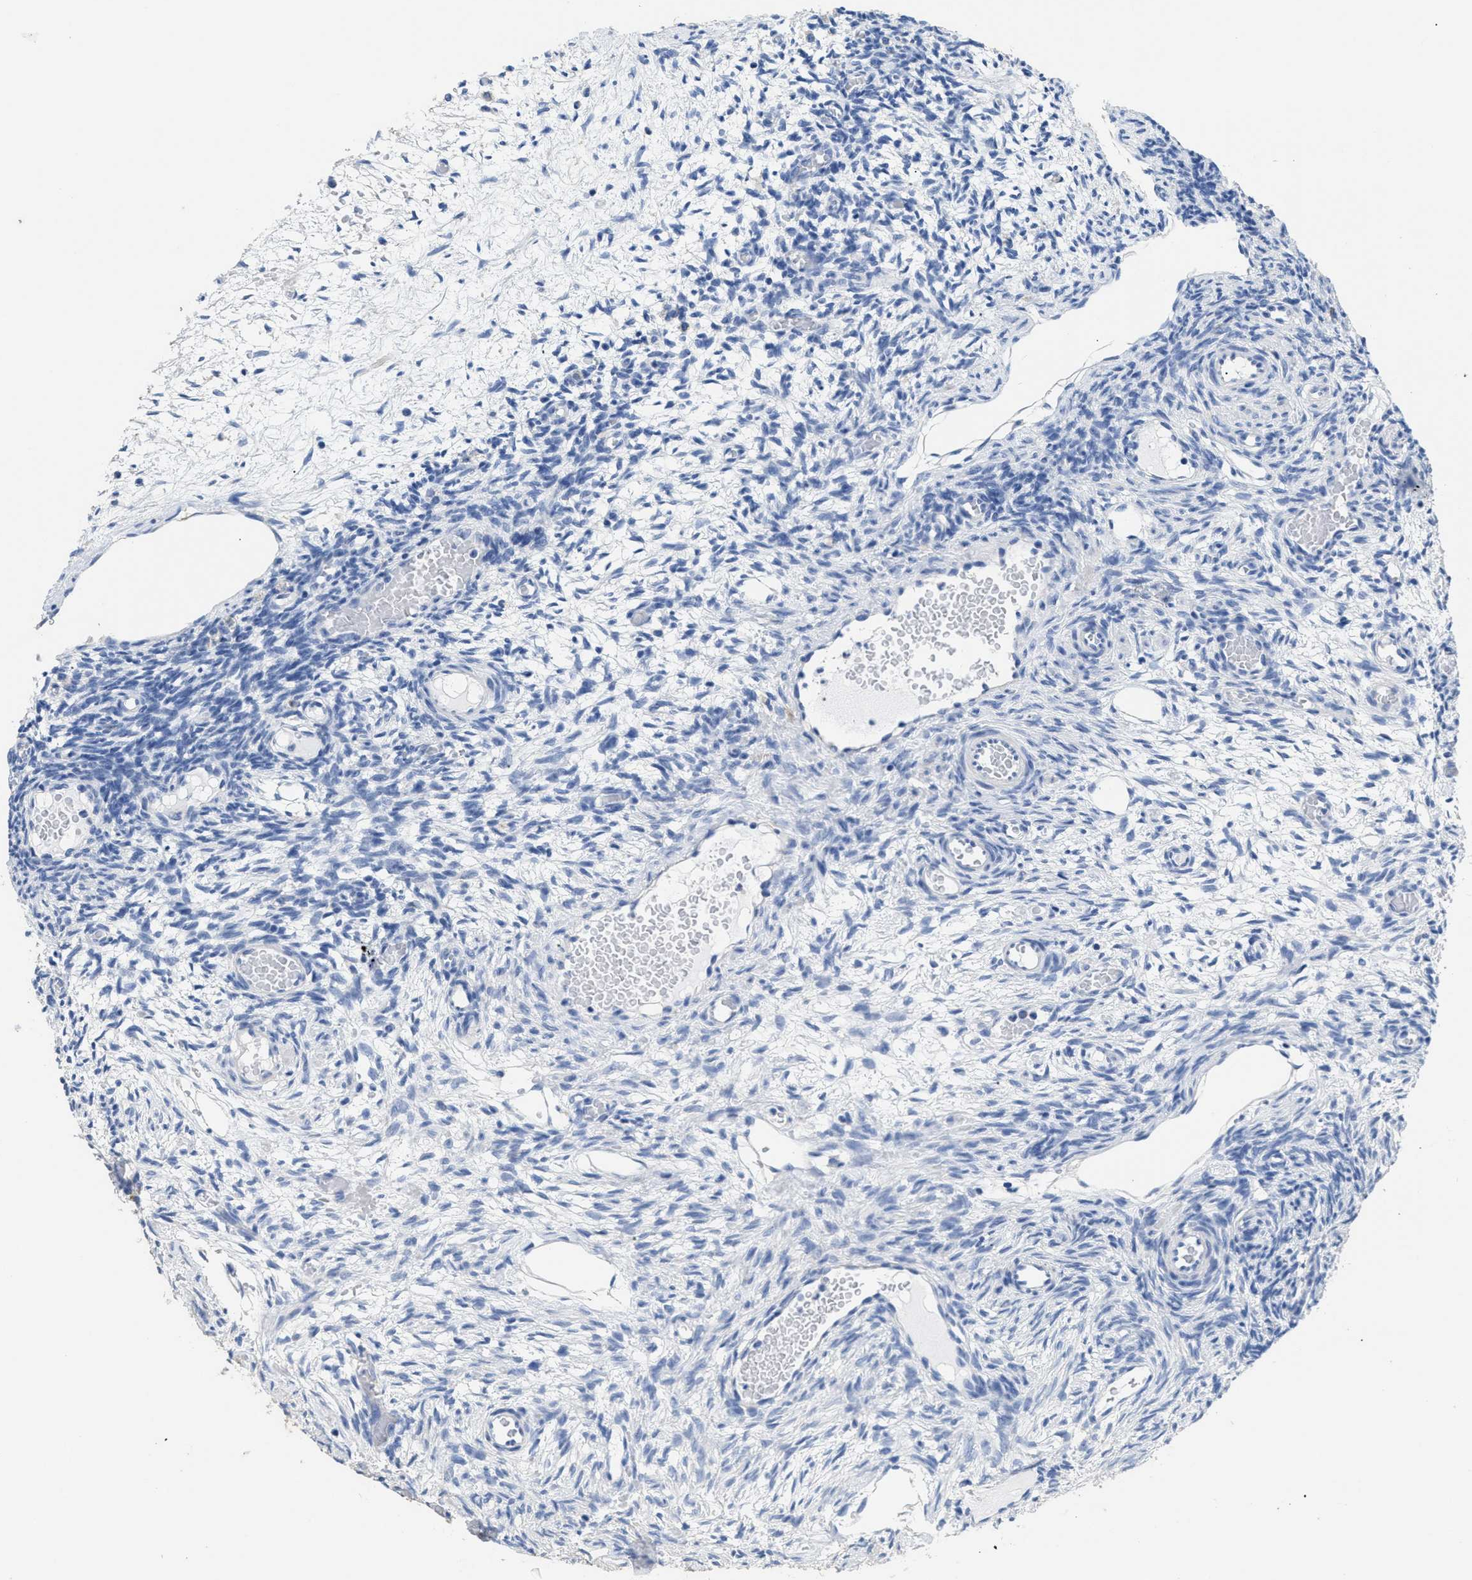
{"staining": {"intensity": "negative", "quantity": "none", "location": "none"}, "tissue": "ovary", "cell_type": "Ovarian stroma cells", "image_type": "normal", "snomed": [{"axis": "morphology", "description": "Normal tissue, NOS"}, {"axis": "topography", "description": "Ovary"}], "caption": "This is an immunohistochemistry micrograph of unremarkable ovary. There is no positivity in ovarian stroma cells.", "gene": "DLC1", "patient": {"sex": "female", "age": 27}}